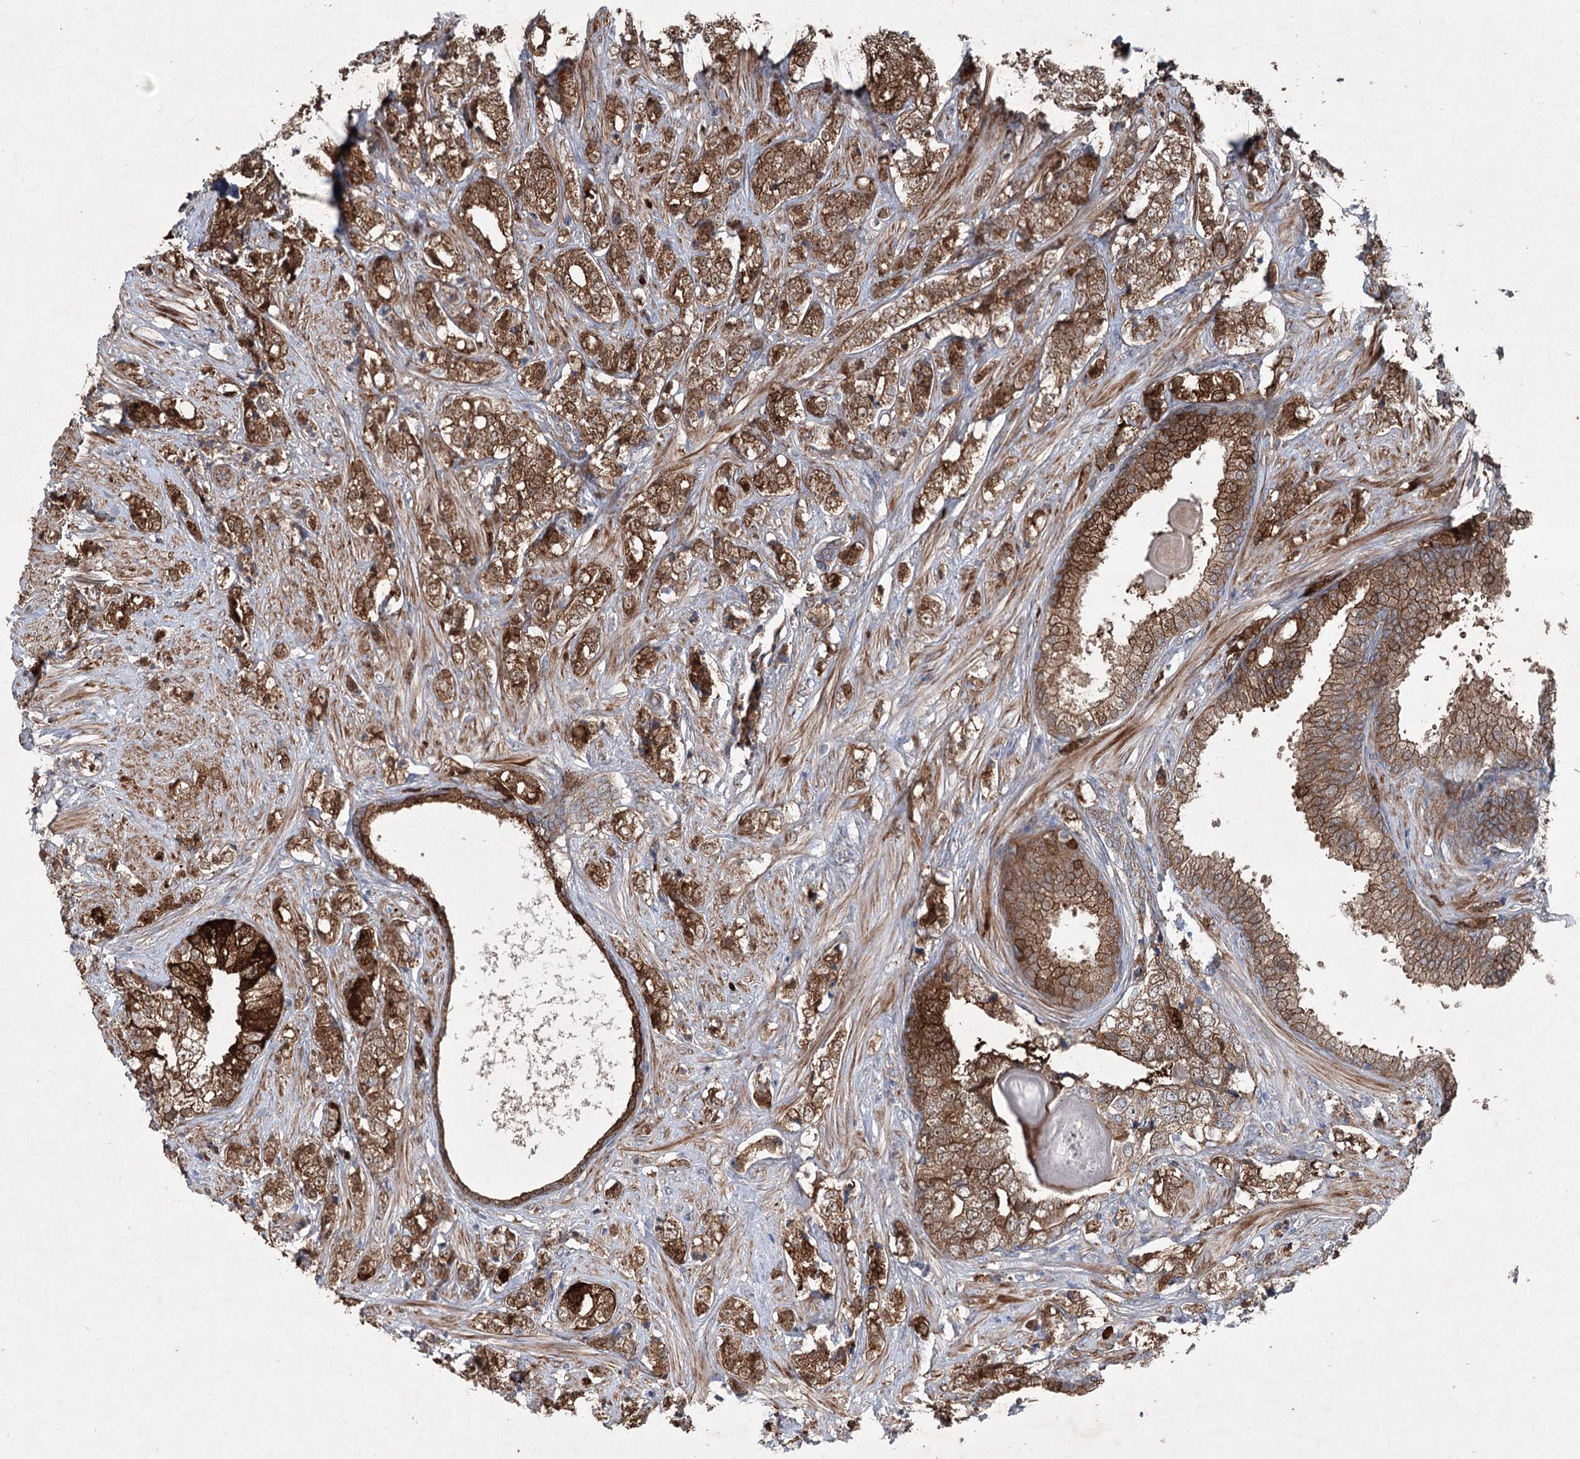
{"staining": {"intensity": "strong", "quantity": ">75%", "location": "cytoplasmic/membranous"}, "tissue": "prostate cancer", "cell_type": "Tumor cells", "image_type": "cancer", "snomed": [{"axis": "morphology", "description": "Adenocarcinoma, High grade"}, {"axis": "topography", "description": "Prostate"}], "caption": "High-grade adenocarcinoma (prostate) tissue displays strong cytoplasmic/membranous expression in approximately >75% of tumor cells, visualized by immunohistochemistry.", "gene": "SERINC5", "patient": {"sex": "male", "age": 69}}